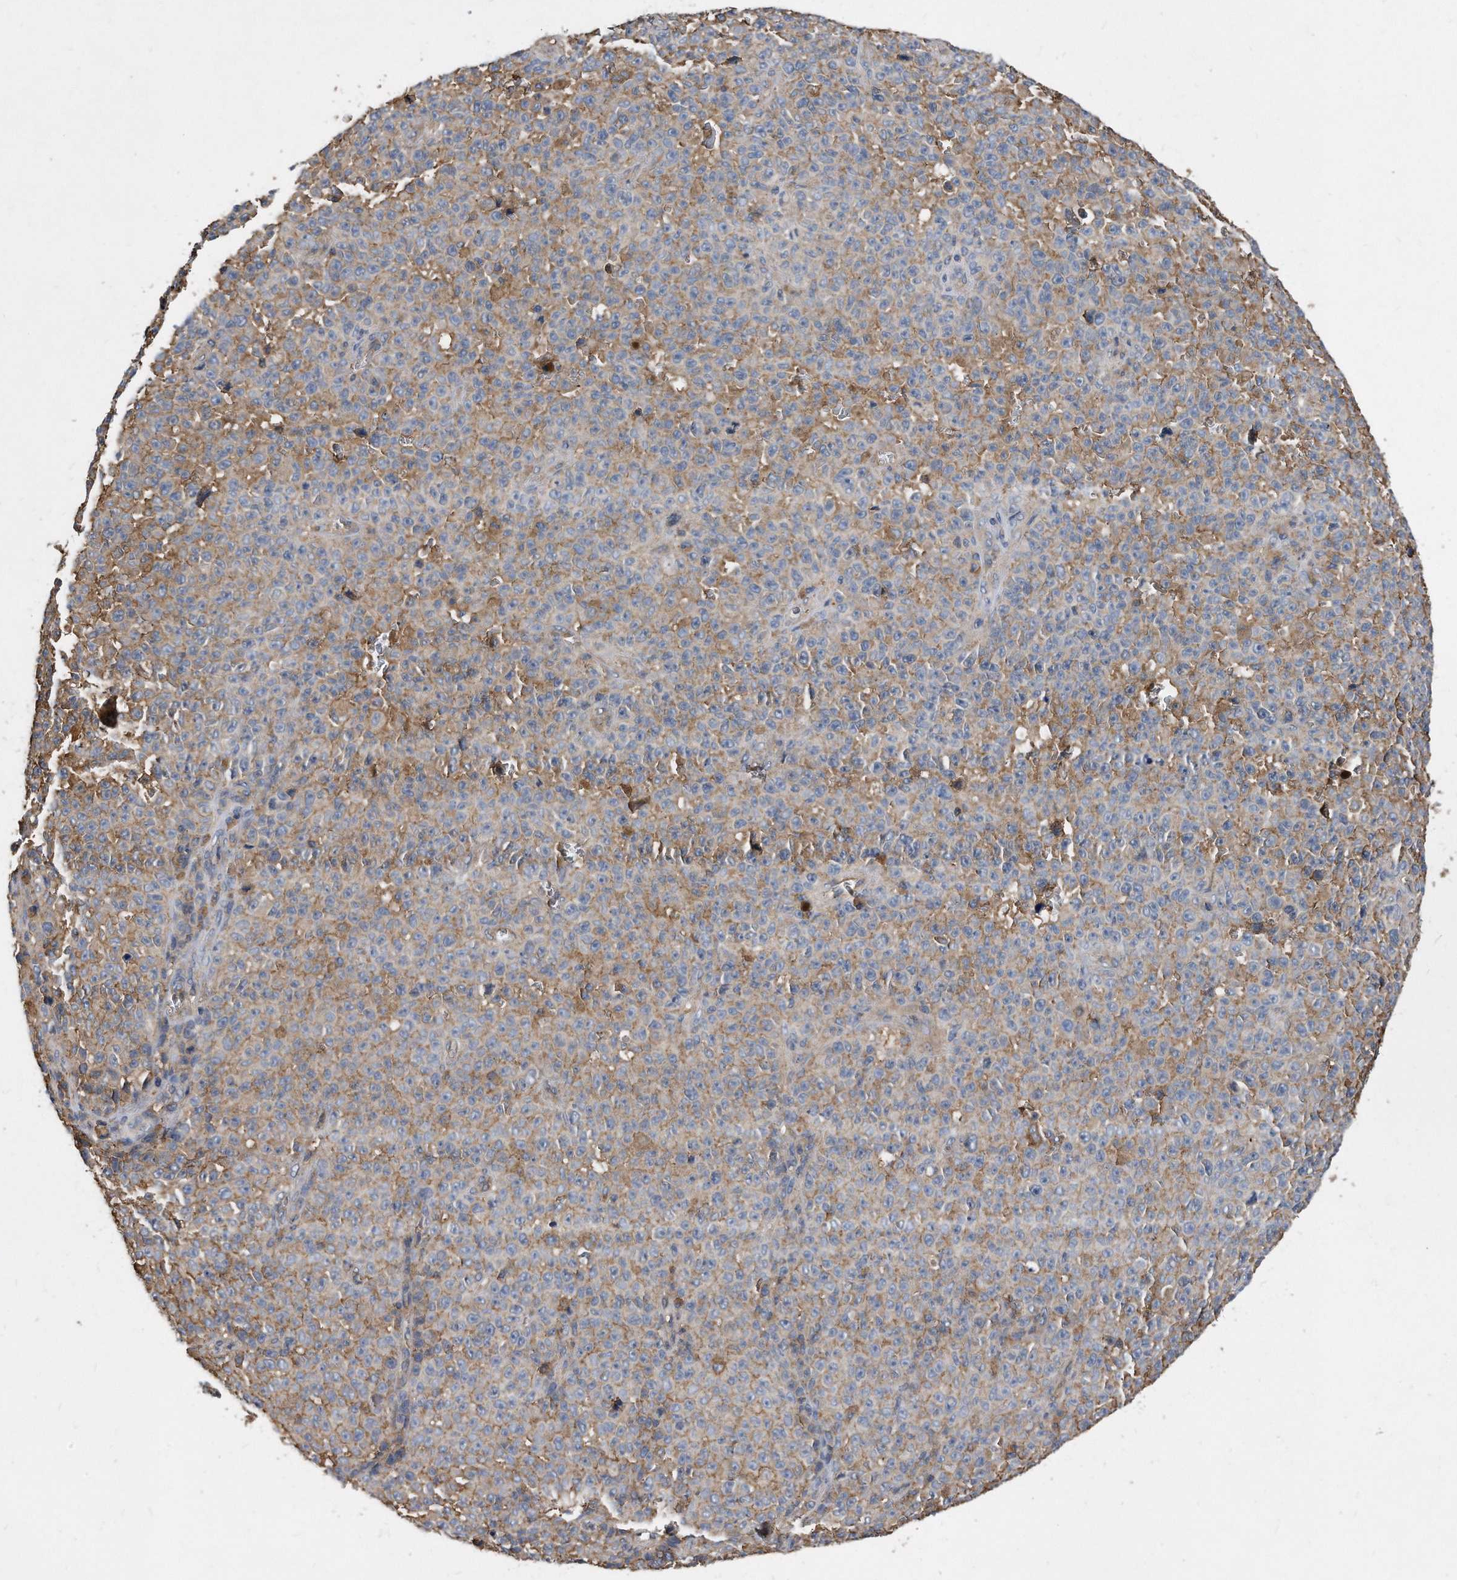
{"staining": {"intensity": "weak", "quantity": "<25%", "location": "cytoplasmic/membranous"}, "tissue": "melanoma", "cell_type": "Tumor cells", "image_type": "cancer", "snomed": [{"axis": "morphology", "description": "Malignant melanoma, NOS"}, {"axis": "topography", "description": "Skin"}], "caption": "Immunohistochemistry (IHC) of malignant melanoma demonstrates no positivity in tumor cells.", "gene": "ATG5", "patient": {"sex": "female", "age": 82}}